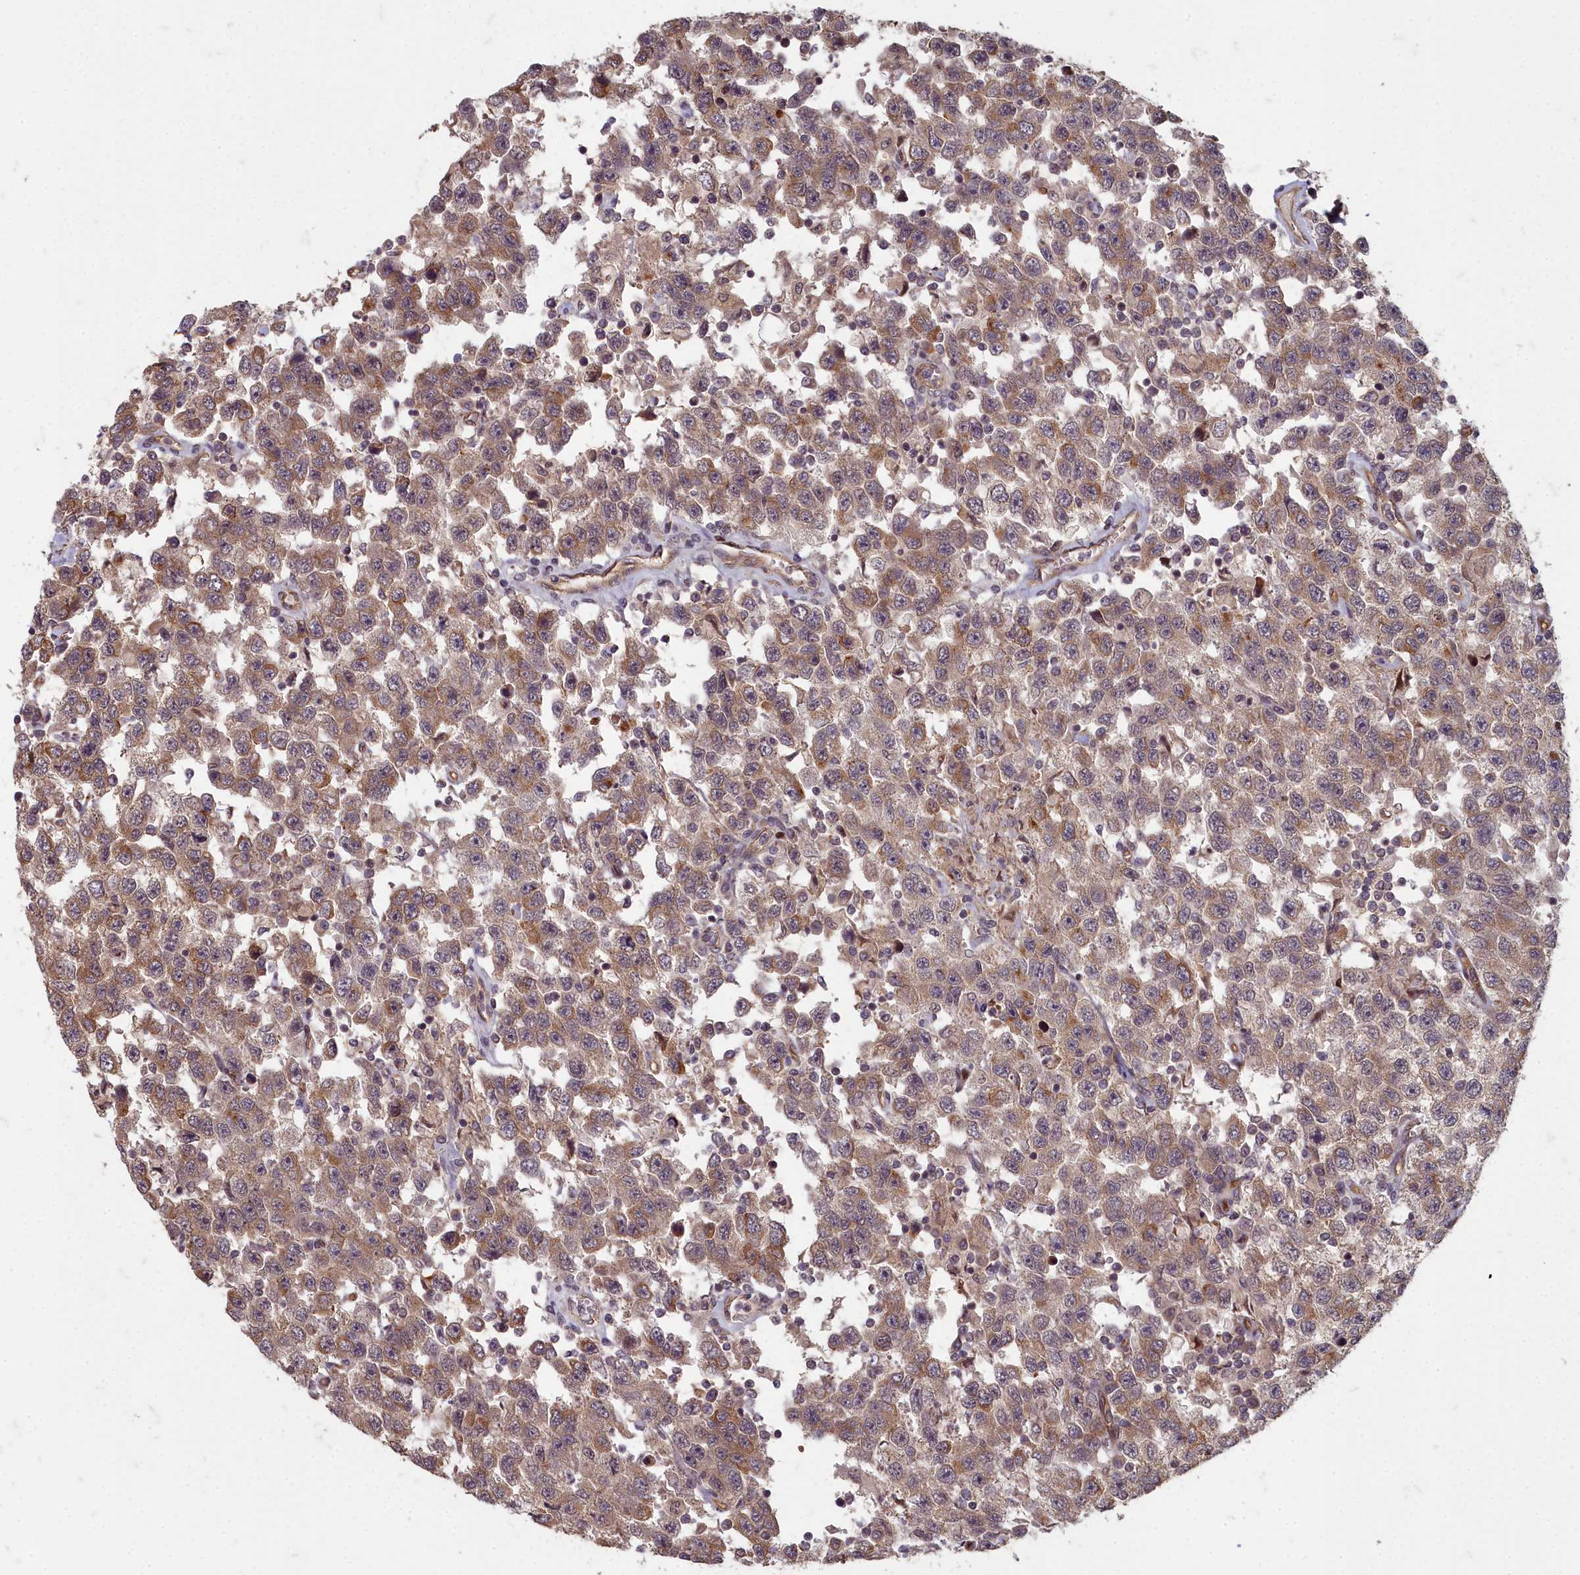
{"staining": {"intensity": "moderate", "quantity": ">75%", "location": "cytoplasmic/membranous,nuclear"}, "tissue": "testis cancer", "cell_type": "Tumor cells", "image_type": "cancer", "snomed": [{"axis": "morphology", "description": "Seminoma, NOS"}, {"axis": "topography", "description": "Testis"}], "caption": "Protein staining of testis seminoma tissue shows moderate cytoplasmic/membranous and nuclear expression in approximately >75% of tumor cells. (DAB = brown stain, brightfield microscopy at high magnification).", "gene": "TSPYL4", "patient": {"sex": "male", "age": 41}}